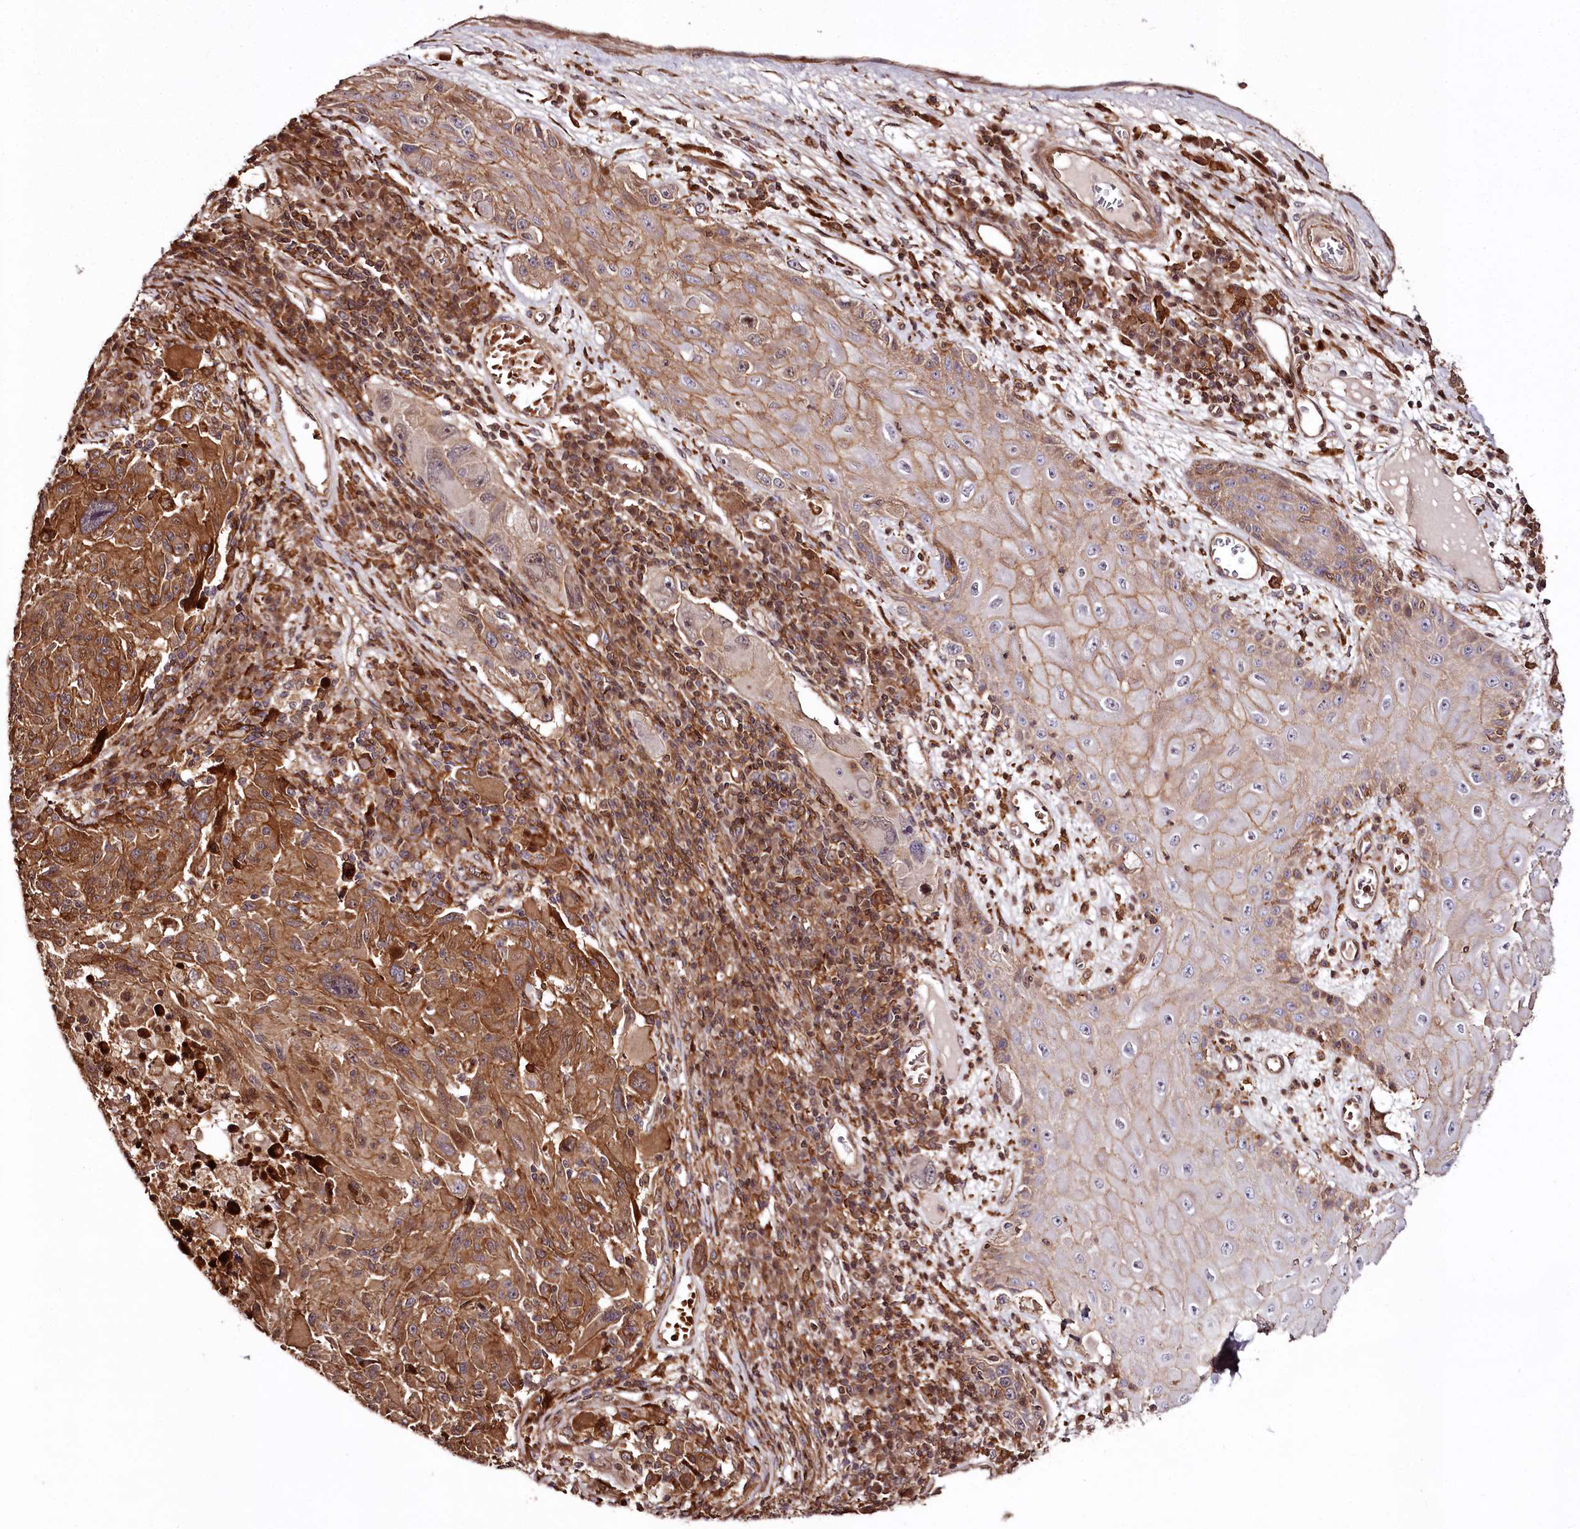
{"staining": {"intensity": "strong", "quantity": ">75%", "location": "cytoplasmic/membranous"}, "tissue": "melanoma", "cell_type": "Tumor cells", "image_type": "cancer", "snomed": [{"axis": "morphology", "description": "Malignant melanoma, NOS"}, {"axis": "topography", "description": "Skin"}], "caption": "Immunohistochemistry (IHC) histopathology image of neoplastic tissue: human malignant melanoma stained using immunohistochemistry (IHC) displays high levels of strong protein expression localized specifically in the cytoplasmic/membranous of tumor cells, appearing as a cytoplasmic/membranous brown color.", "gene": "KIF14", "patient": {"sex": "male", "age": 53}}